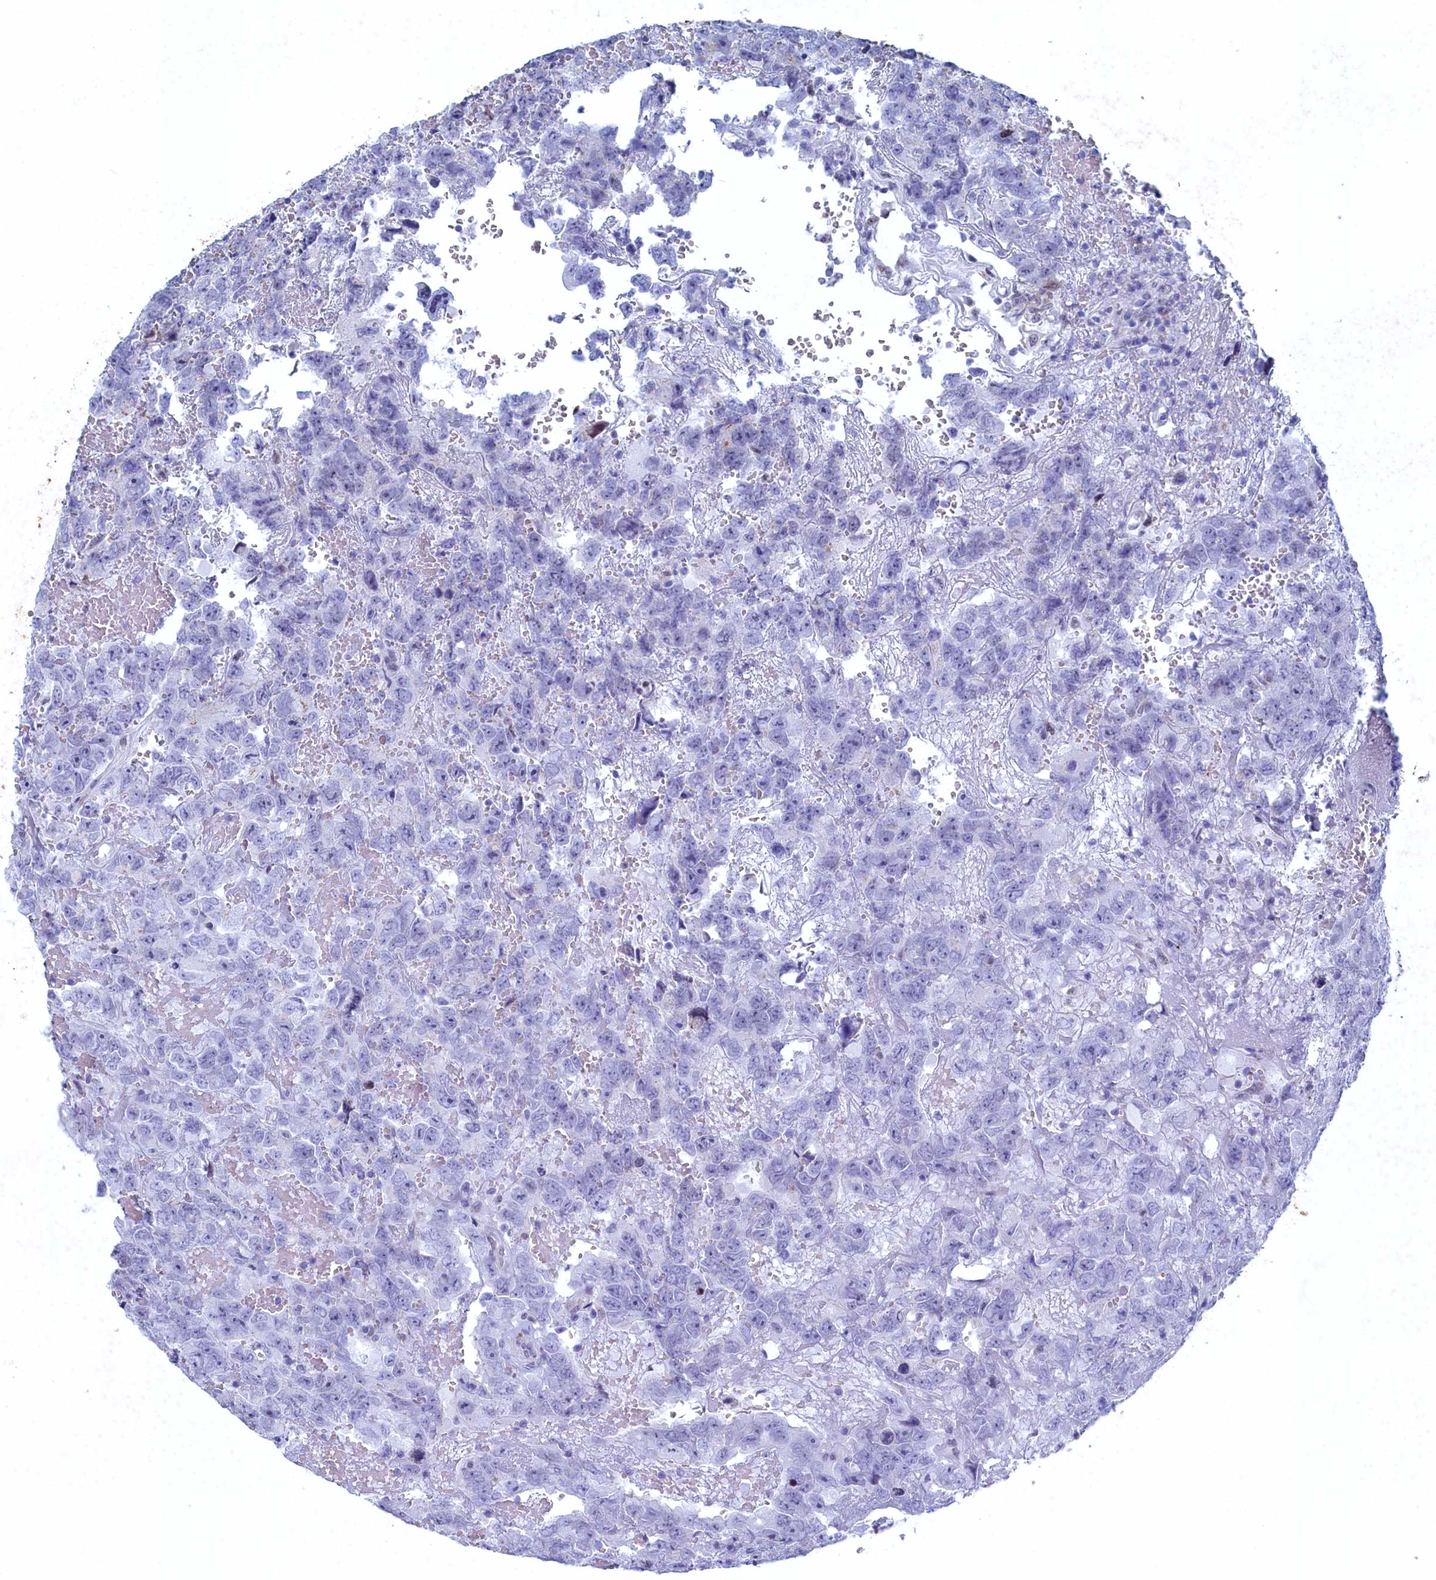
{"staining": {"intensity": "negative", "quantity": "none", "location": "none"}, "tissue": "testis cancer", "cell_type": "Tumor cells", "image_type": "cancer", "snomed": [{"axis": "morphology", "description": "Carcinoma, Embryonal, NOS"}, {"axis": "topography", "description": "Testis"}], "caption": "An image of human testis cancer (embryonal carcinoma) is negative for staining in tumor cells. (Stains: DAB (3,3'-diaminobenzidine) immunohistochemistry (IHC) with hematoxylin counter stain, Microscopy: brightfield microscopy at high magnification).", "gene": "WDR76", "patient": {"sex": "male", "age": 45}}